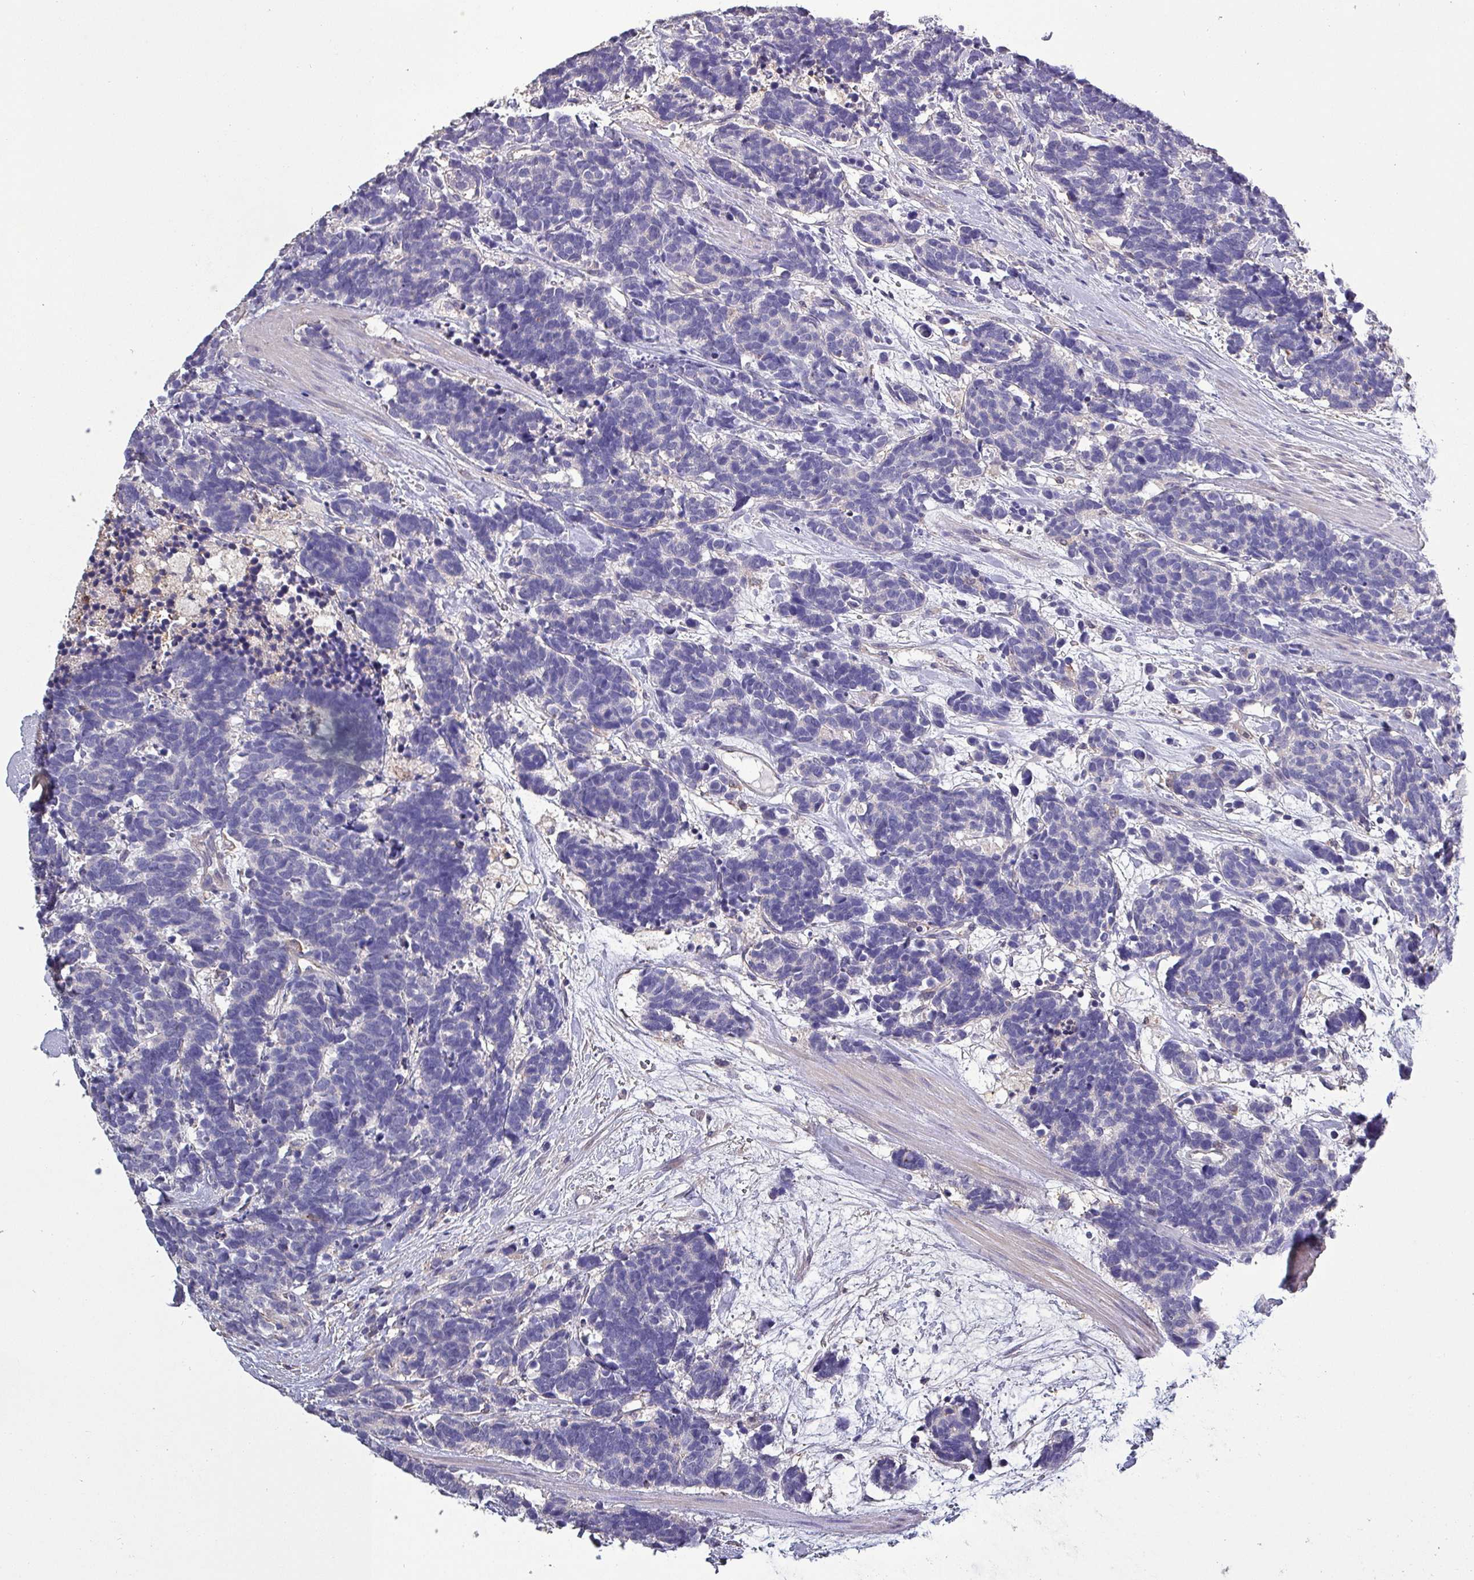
{"staining": {"intensity": "negative", "quantity": "none", "location": "none"}, "tissue": "carcinoid", "cell_type": "Tumor cells", "image_type": "cancer", "snomed": [{"axis": "morphology", "description": "Carcinoma, NOS"}, {"axis": "morphology", "description": "Carcinoid, malignant, NOS"}, {"axis": "topography", "description": "Prostate"}], "caption": "IHC of human carcinoid reveals no positivity in tumor cells.", "gene": "HTRA4", "patient": {"sex": "male", "age": 57}}